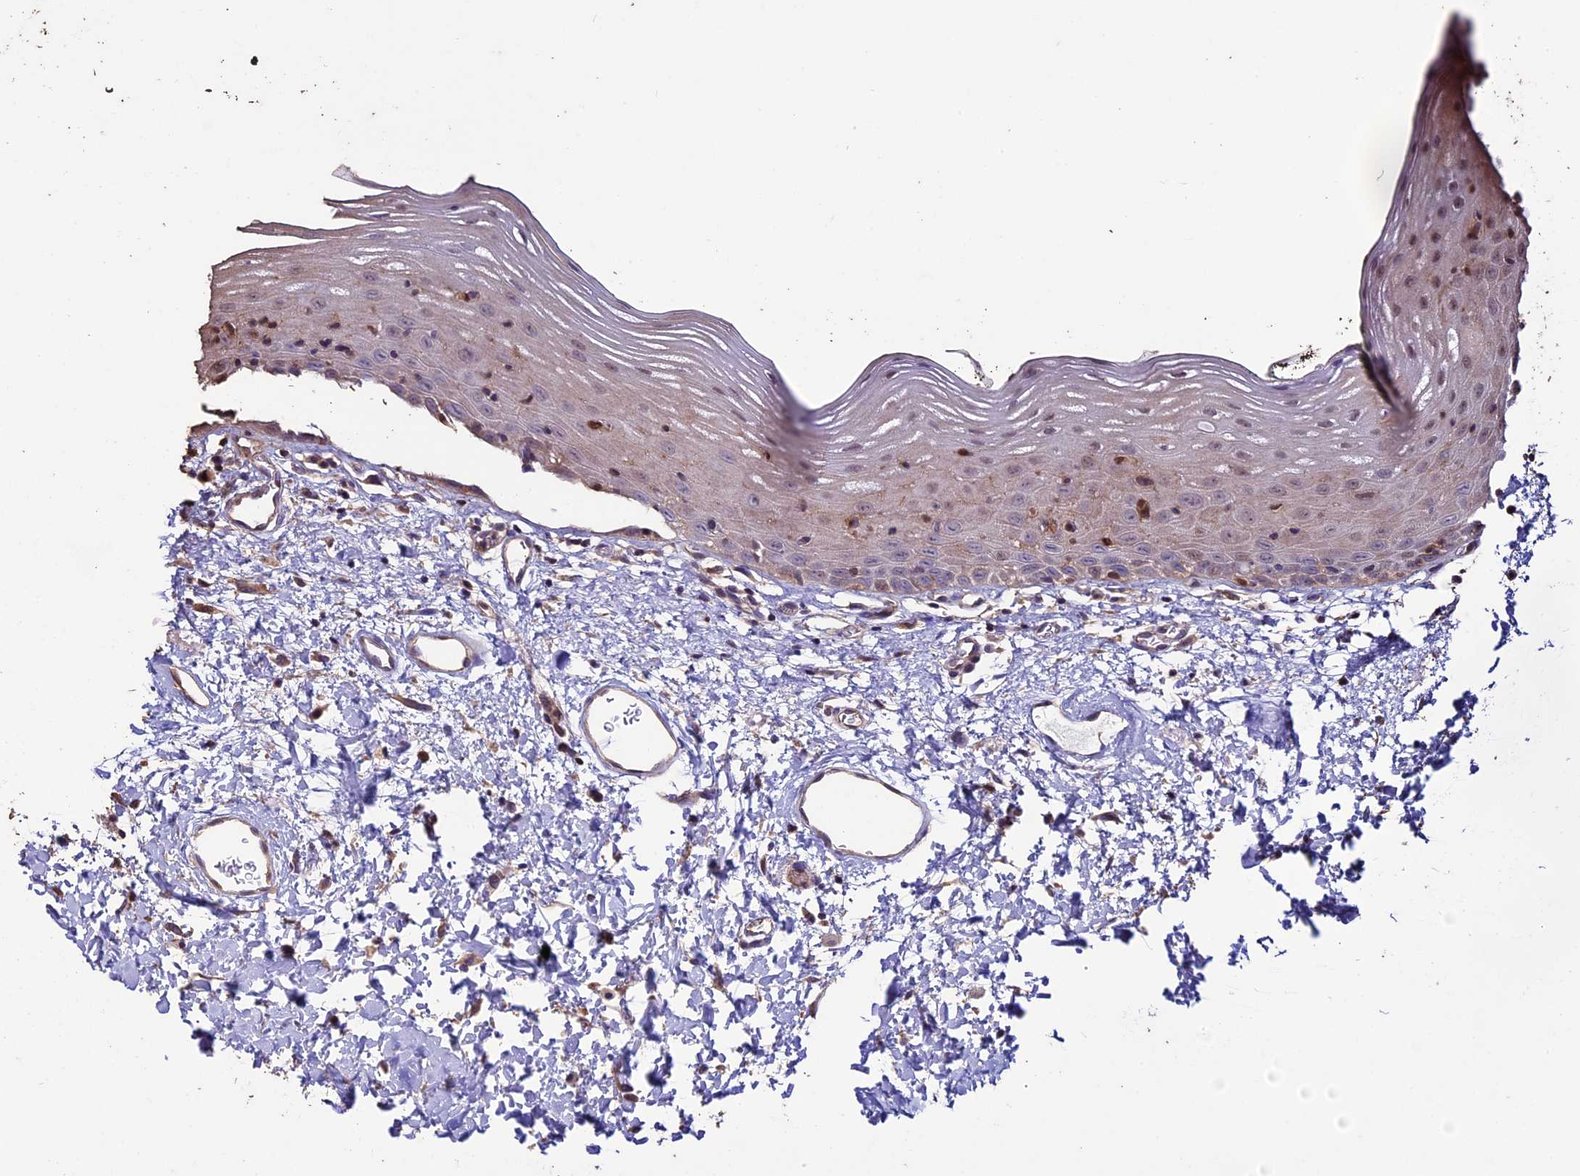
{"staining": {"intensity": "weak", "quantity": "<25%", "location": "cytoplasmic/membranous"}, "tissue": "oral mucosa", "cell_type": "Squamous epithelial cells", "image_type": "normal", "snomed": [{"axis": "morphology", "description": "Normal tissue, NOS"}, {"axis": "topography", "description": "Oral tissue"}], "caption": "A histopathology image of oral mucosa stained for a protein demonstrates no brown staining in squamous epithelial cells. (Stains: DAB IHC with hematoxylin counter stain, Microscopy: brightfield microscopy at high magnification).", "gene": "USB1", "patient": {"sex": "male", "age": 74}}